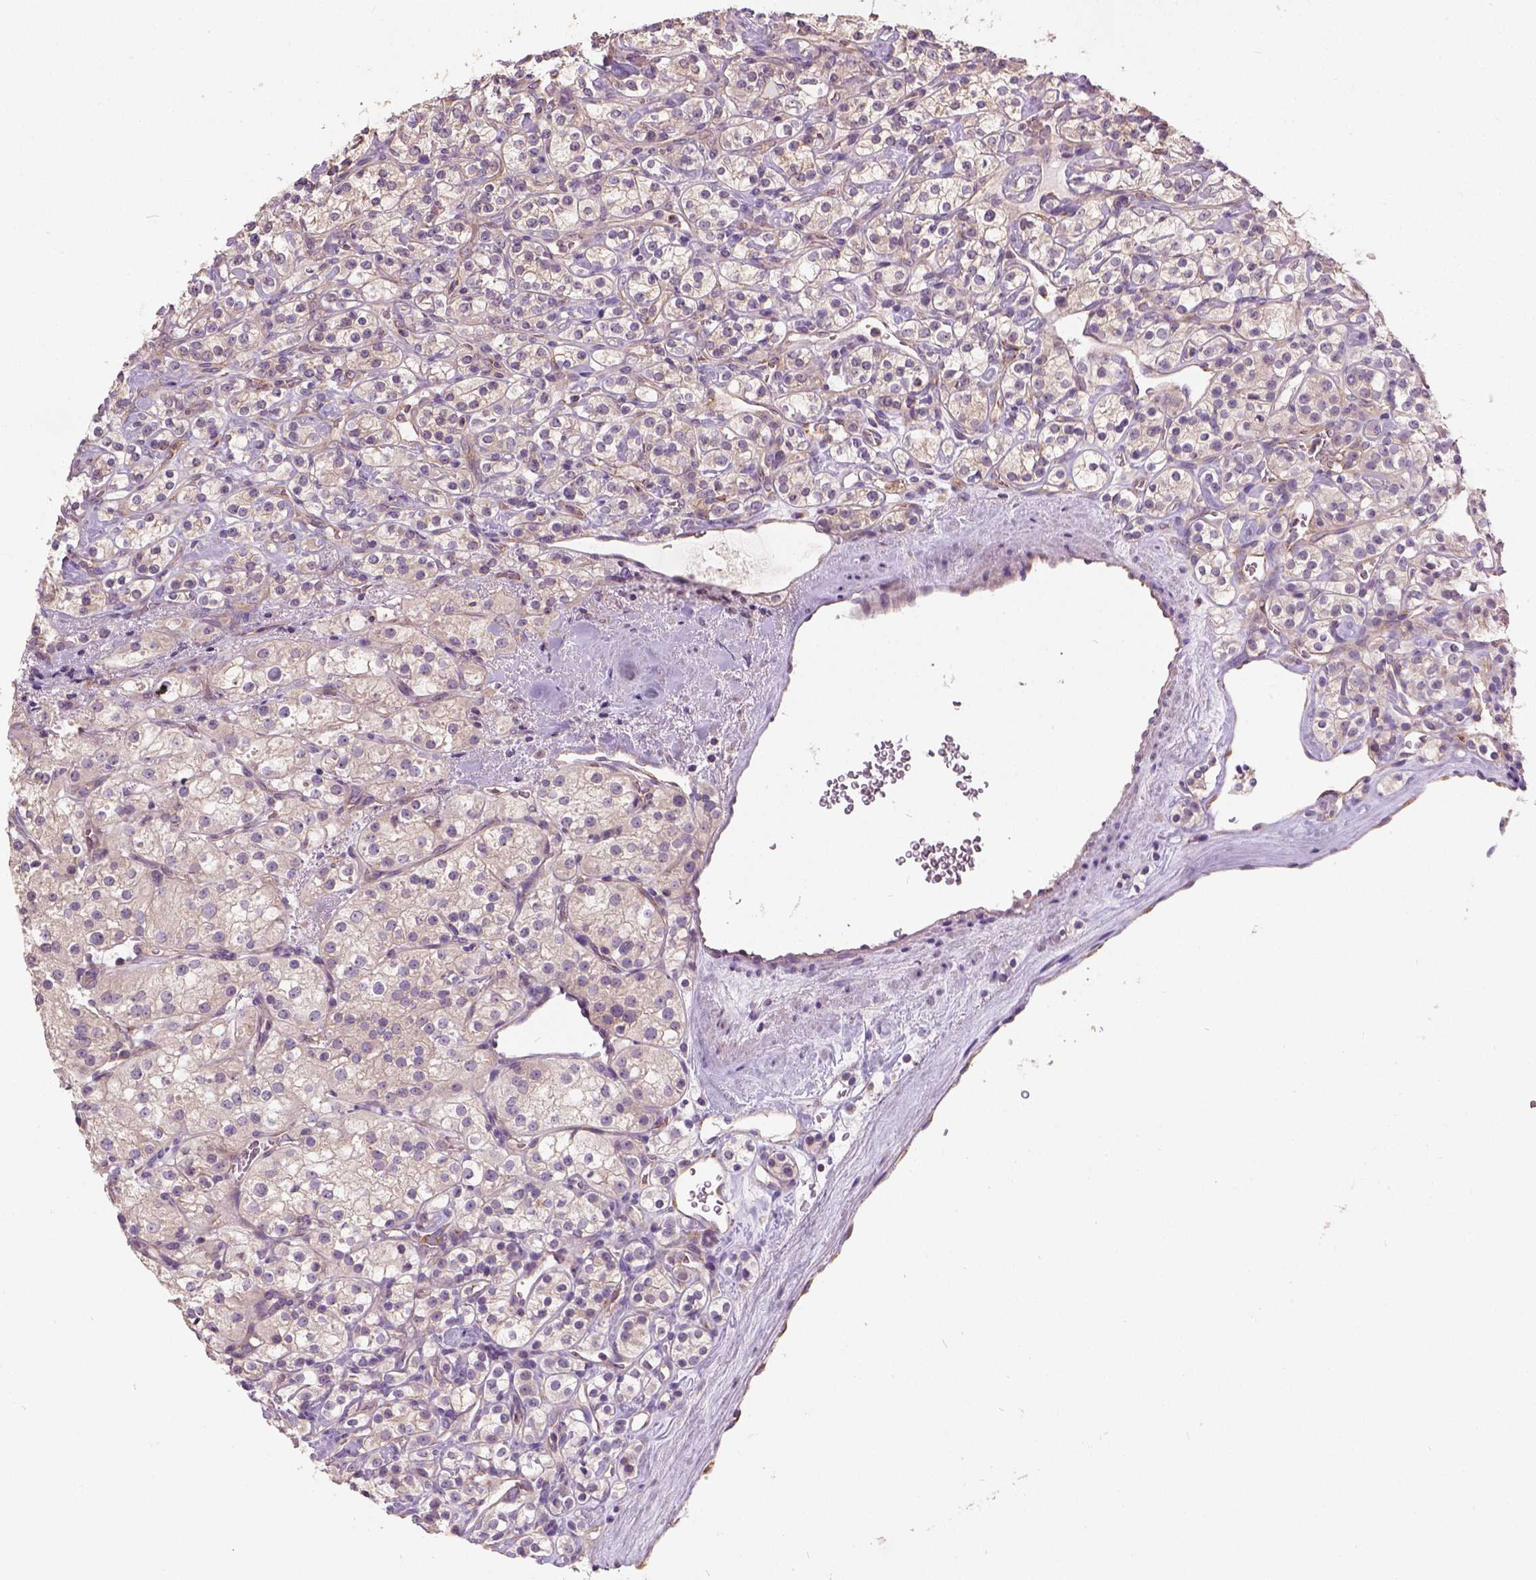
{"staining": {"intensity": "weak", "quantity": "25%-75%", "location": "cytoplasmic/membranous"}, "tissue": "renal cancer", "cell_type": "Tumor cells", "image_type": "cancer", "snomed": [{"axis": "morphology", "description": "Adenocarcinoma, NOS"}, {"axis": "topography", "description": "Kidney"}], "caption": "High-magnification brightfield microscopy of adenocarcinoma (renal) stained with DAB (brown) and counterstained with hematoxylin (blue). tumor cells exhibit weak cytoplasmic/membranous staining is present in about25%-75% of cells.", "gene": "CRACR2A", "patient": {"sex": "male", "age": 77}}